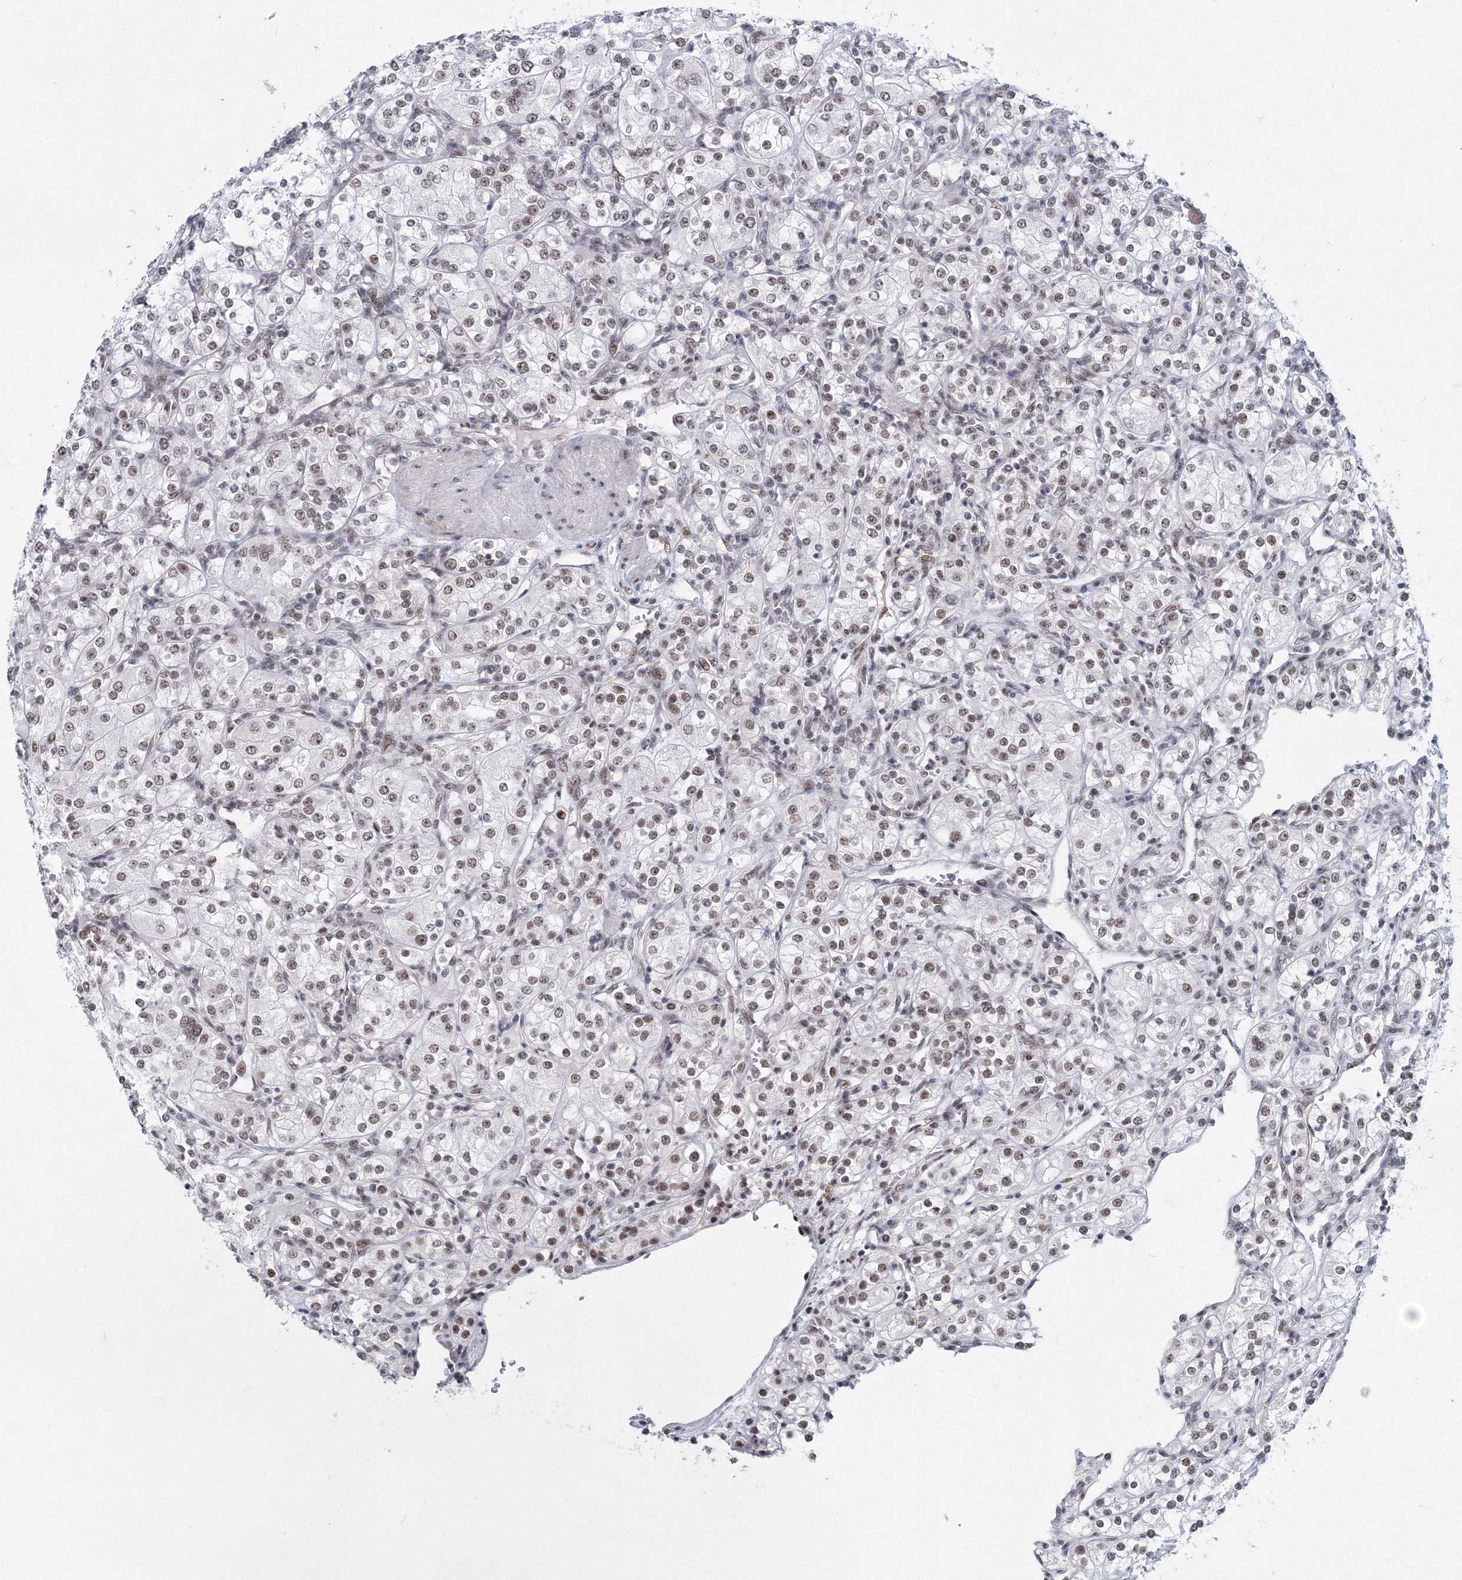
{"staining": {"intensity": "moderate", "quantity": ">75%", "location": "nuclear"}, "tissue": "renal cancer", "cell_type": "Tumor cells", "image_type": "cancer", "snomed": [{"axis": "morphology", "description": "Adenocarcinoma, NOS"}, {"axis": "topography", "description": "Kidney"}], "caption": "Protein expression analysis of renal adenocarcinoma demonstrates moderate nuclear expression in about >75% of tumor cells.", "gene": "SF3B6", "patient": {"sex": "male", "age": 77}}